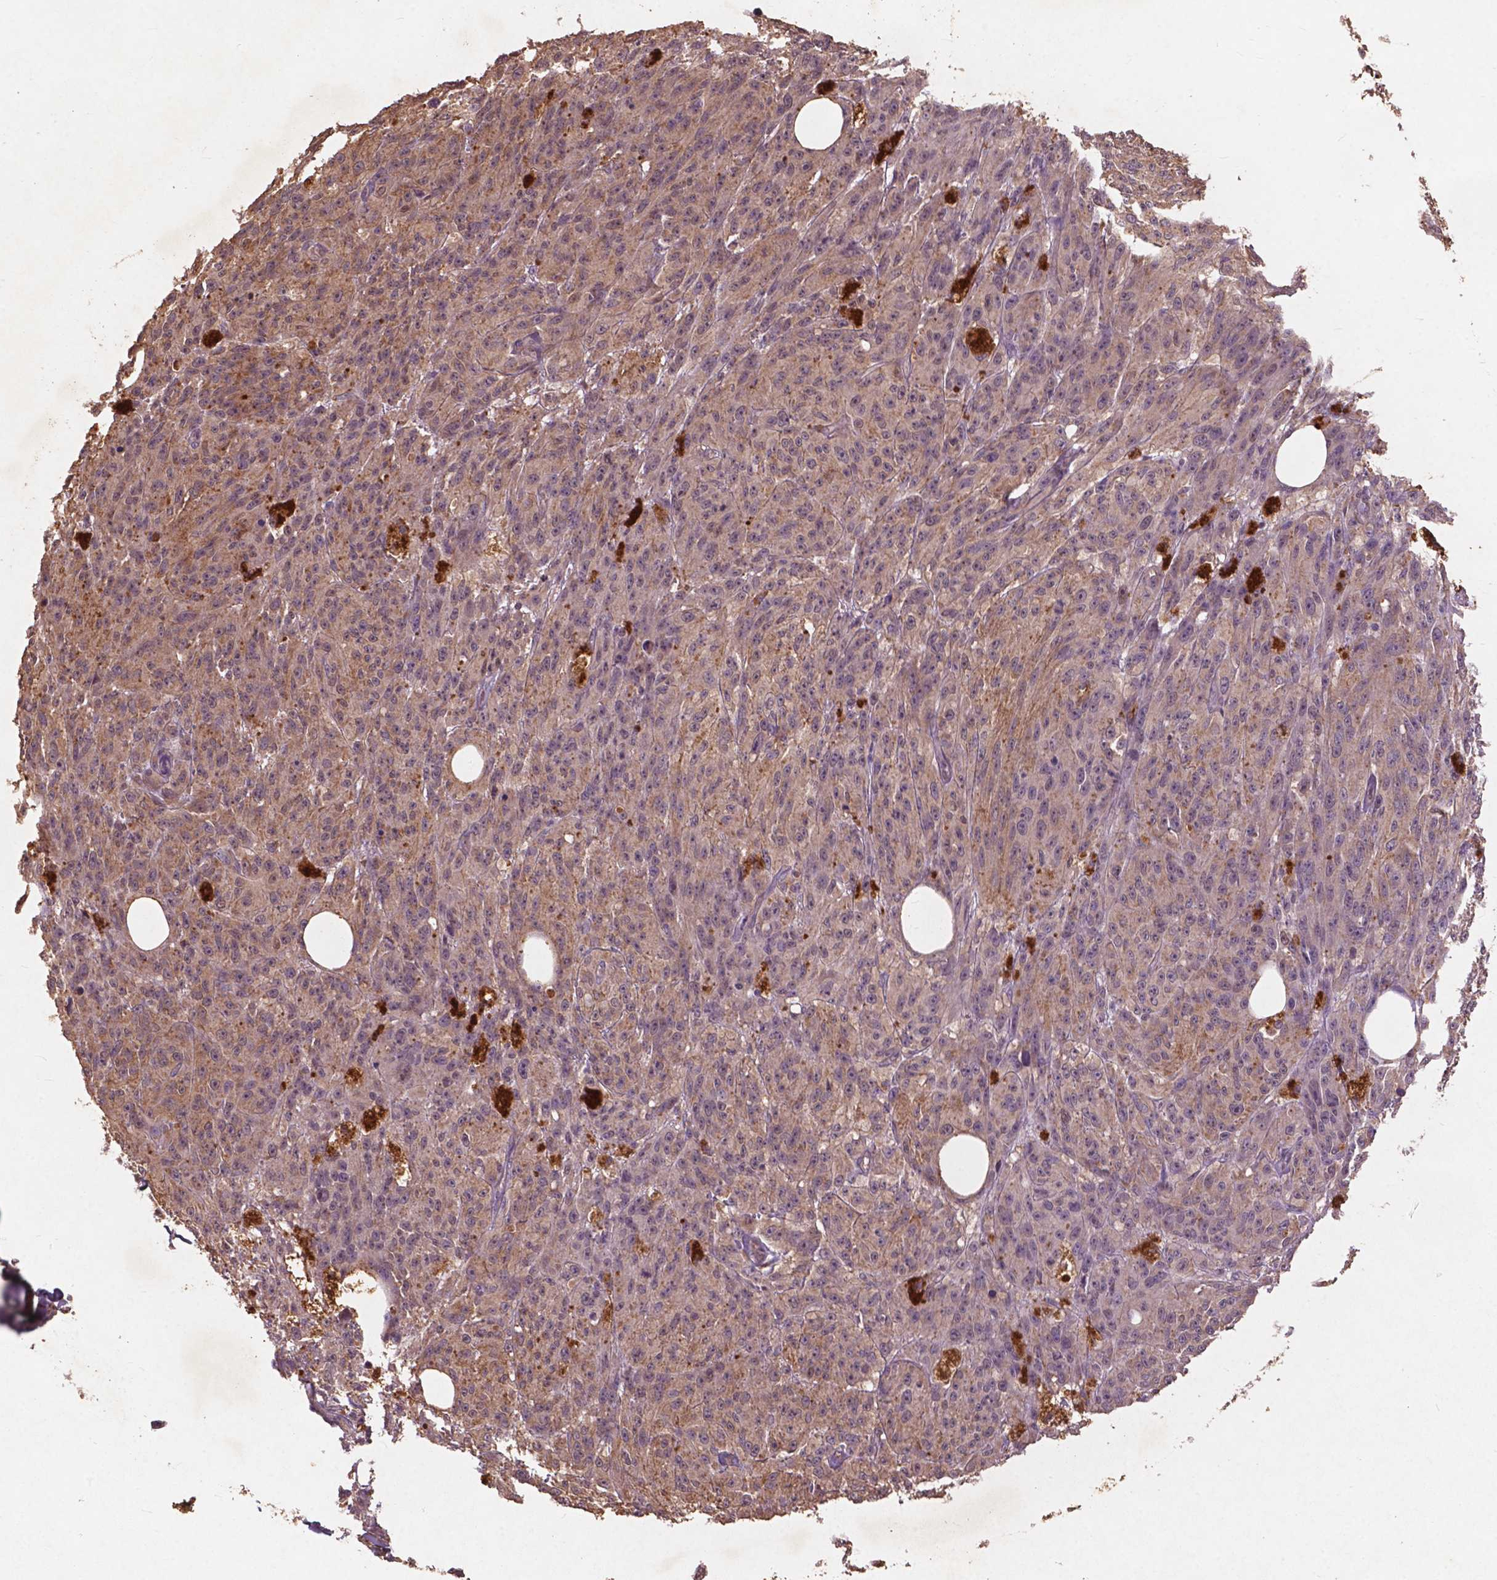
{"staining": {"intensity": "moderate", "quantity": ">75%", "location": "cytoplasmic/membranous"}, "tissue": "melanoma", "cell_type": "Tumor cells", "image_type": "cancer", "snomed": [{"axis": "morphology", "description": "Malignant melanoma, NOS"}, {"axis": "topography", "description": "Skin"}], "caption": "Tumor cells reveal moderate cytoplasmic/membranous staining in about >75% of cells in melanoma.", "gene": "ST6GALNAC5", "patient": {"sex": "female", "age": 34}}